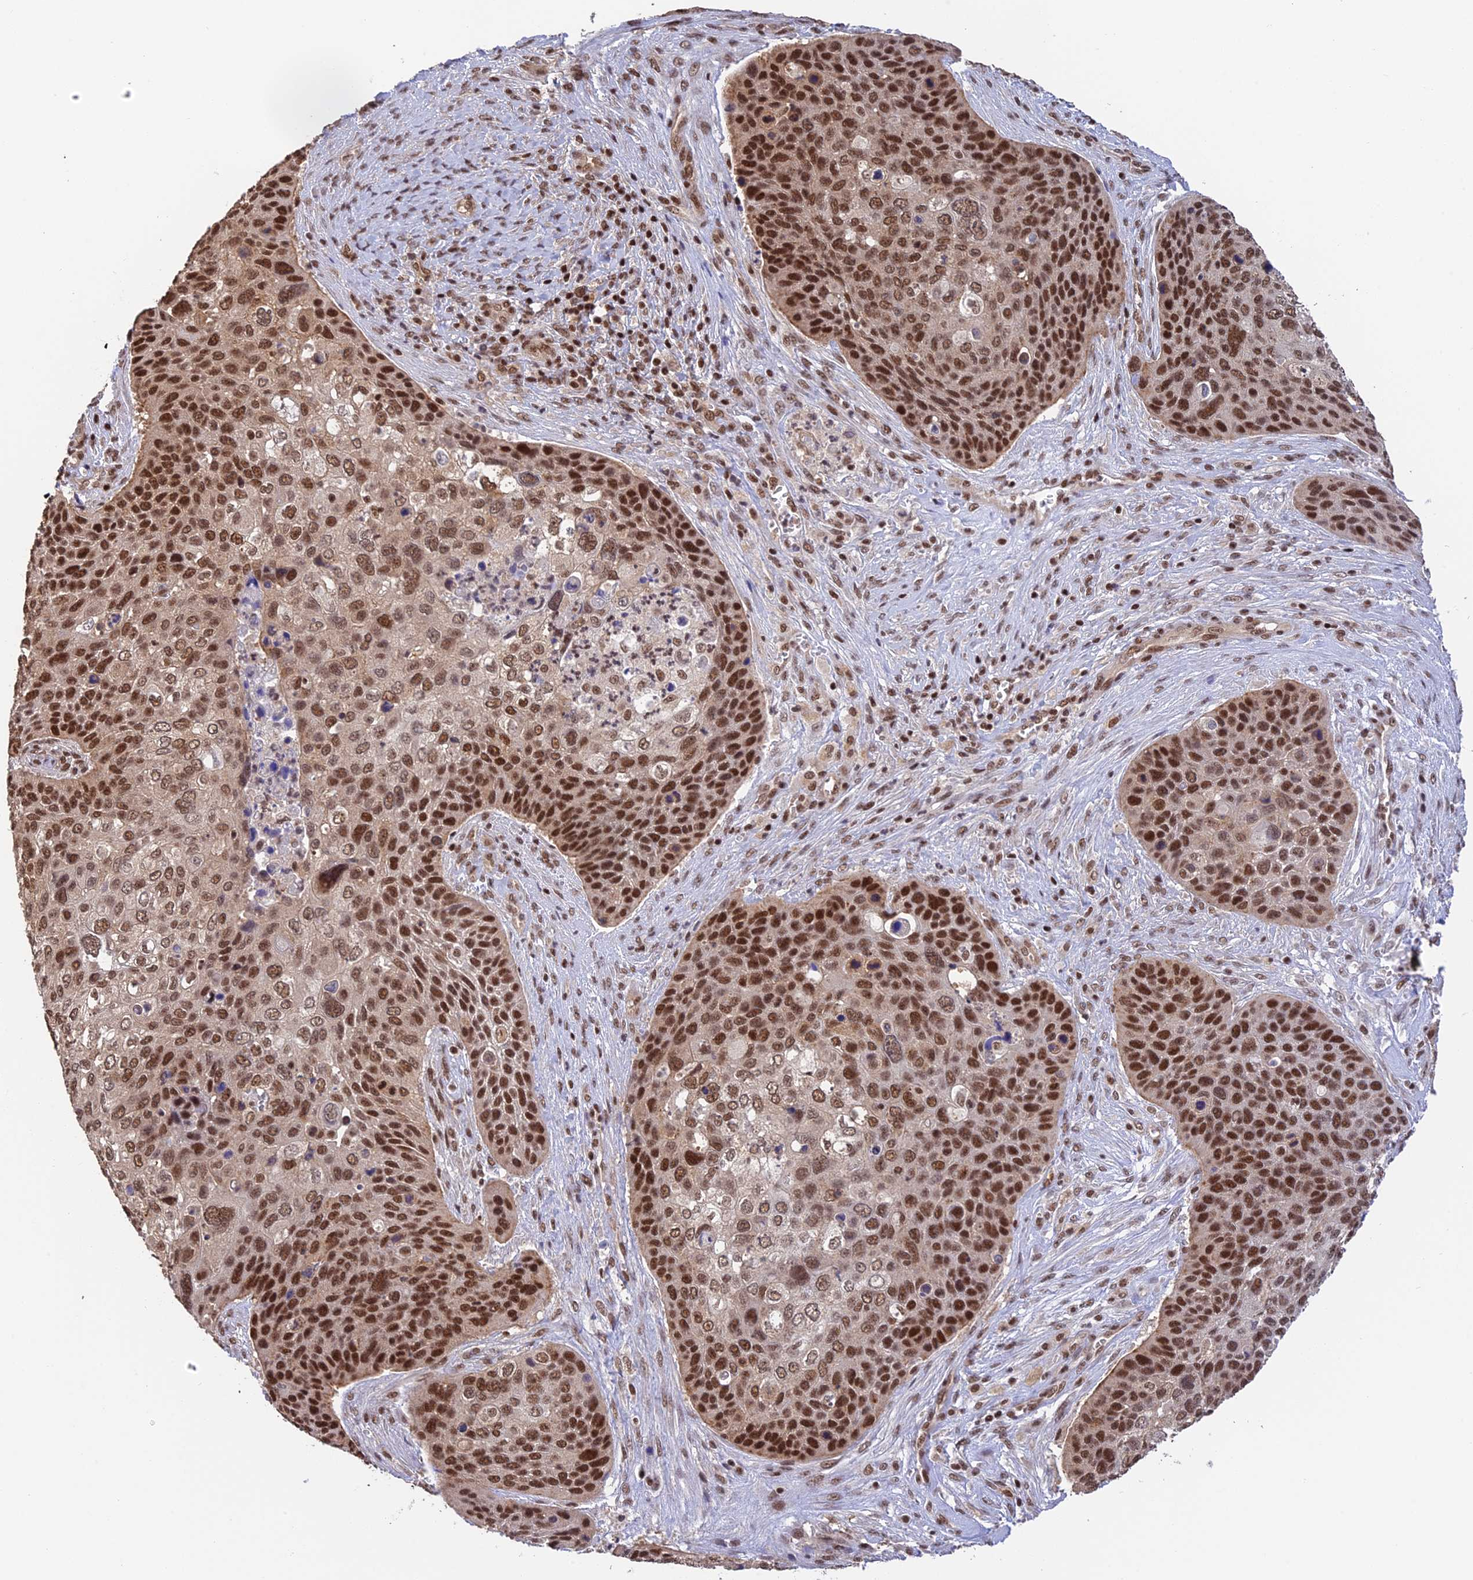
{"staining": {"intensity": "strong", "quantity": ">75%", "location": "nuclear"}, "tissue": "skin cancer", "cell_type": "Tumor cells", "image_type": "cancer", "snomed": [{"axis": "morphology", "description": "Basal cell carcinoma"}, {"axis": "topography", "description": "Skin"}], "caption": "This photomicrograph exhibits skin cancer stained with immunohistochemistry (IHC) to label a protein in brown. The nuclear of tumor cells show strong positivity for the protein. Nuclei are counter-stained blue.", "gene": "THAP11", "patient": {"sex": "female", "age": 74}}